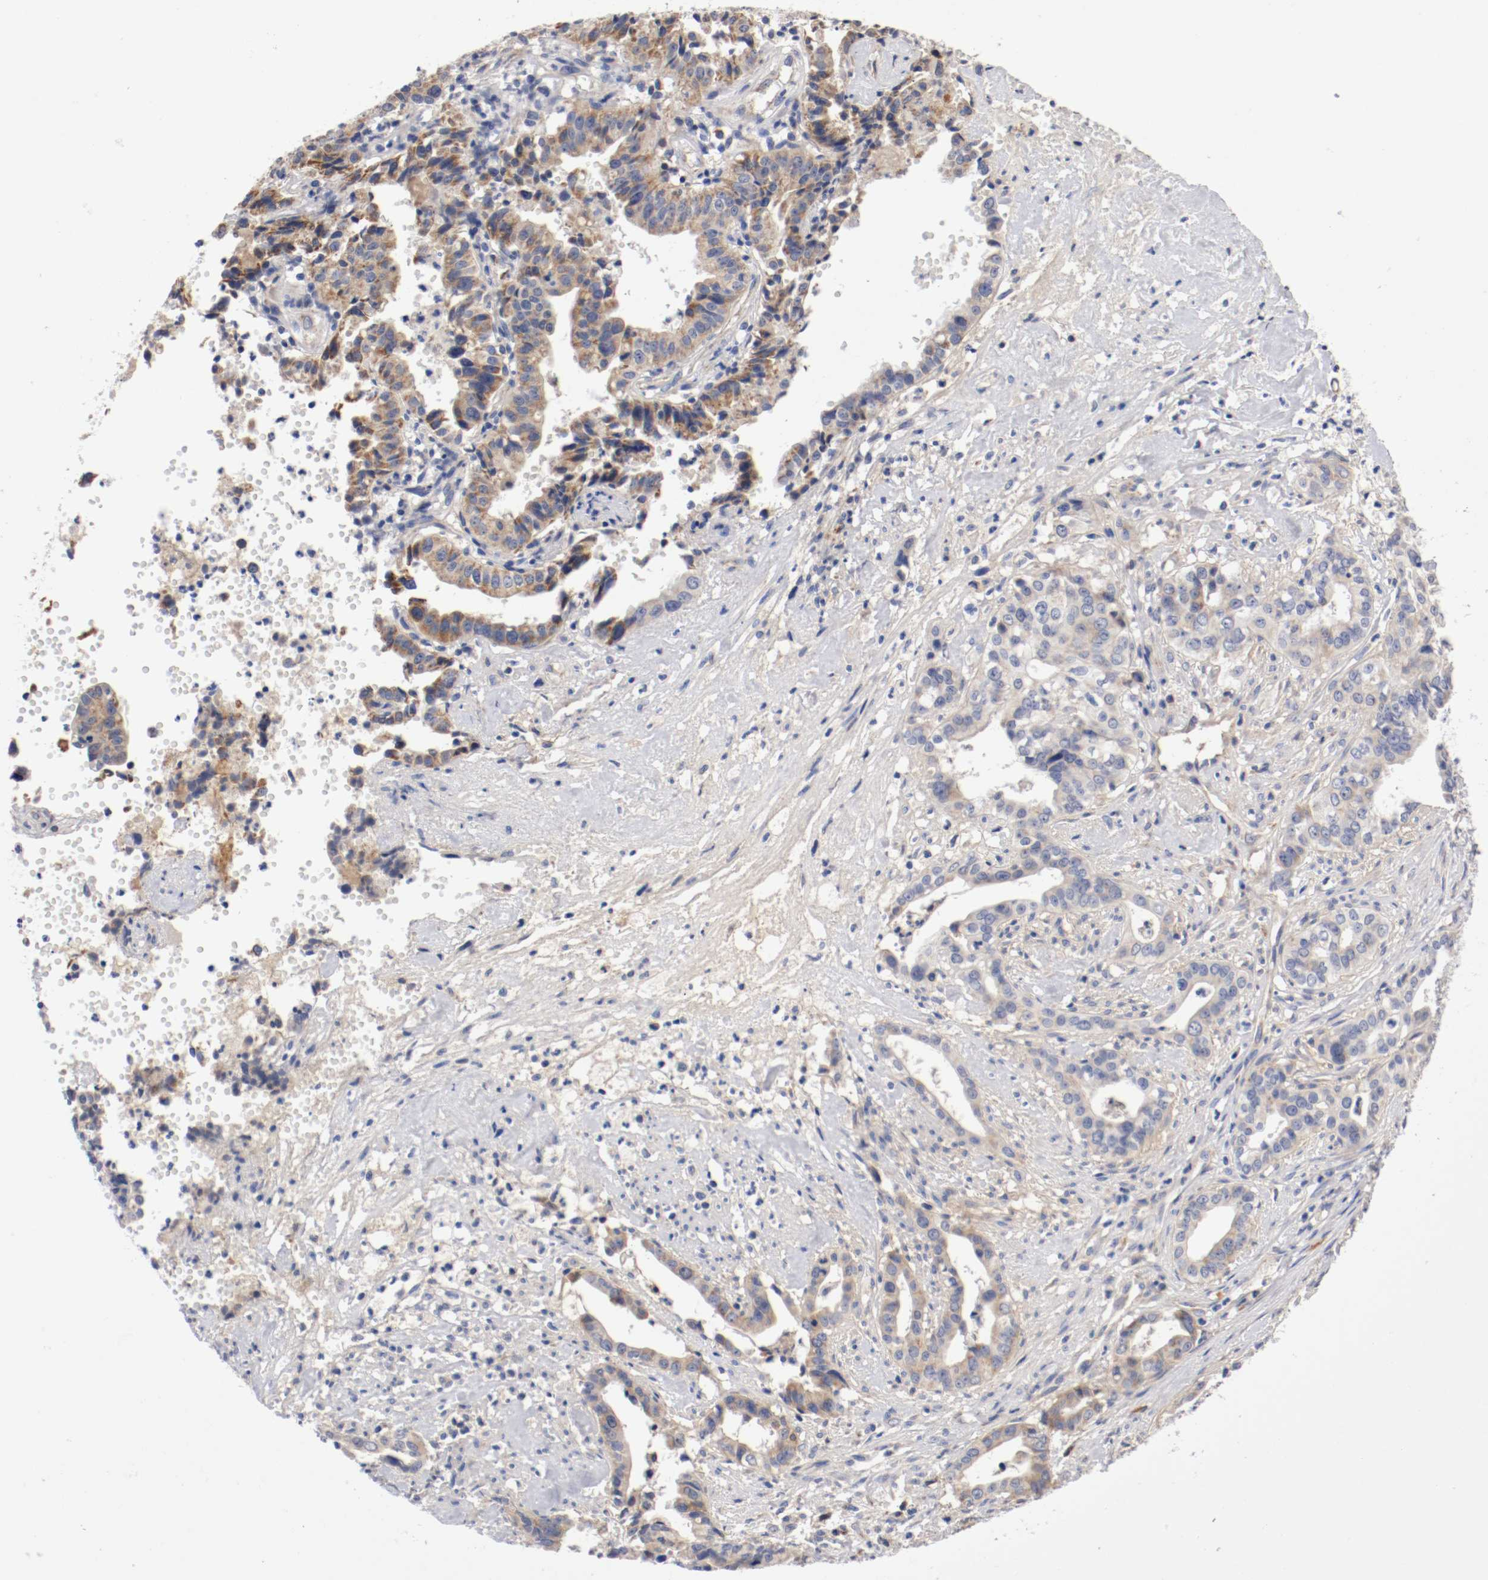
{"staining": {"intensity": "weak", "quantity": ">75%", "location": "cytoplasmic/membranous"}, "tissue": "liver cancer", "cell_type": "Tumor cells", "image_type": "cancer", "snomed": [{"axis": "morphology", "description": "Cholangiocarcinoma"}, {"axis": "topography", "description": "Liver"}], "caption": "DAB (3,3'-diaminobenzidine) immunohistochemical staining of human liver cancer shows weak cytoplasmic/membranous protein staining in about >75% of tumor cells.", "gene": "PCSK6", "patient": {"sex": "female", "age": 61}}